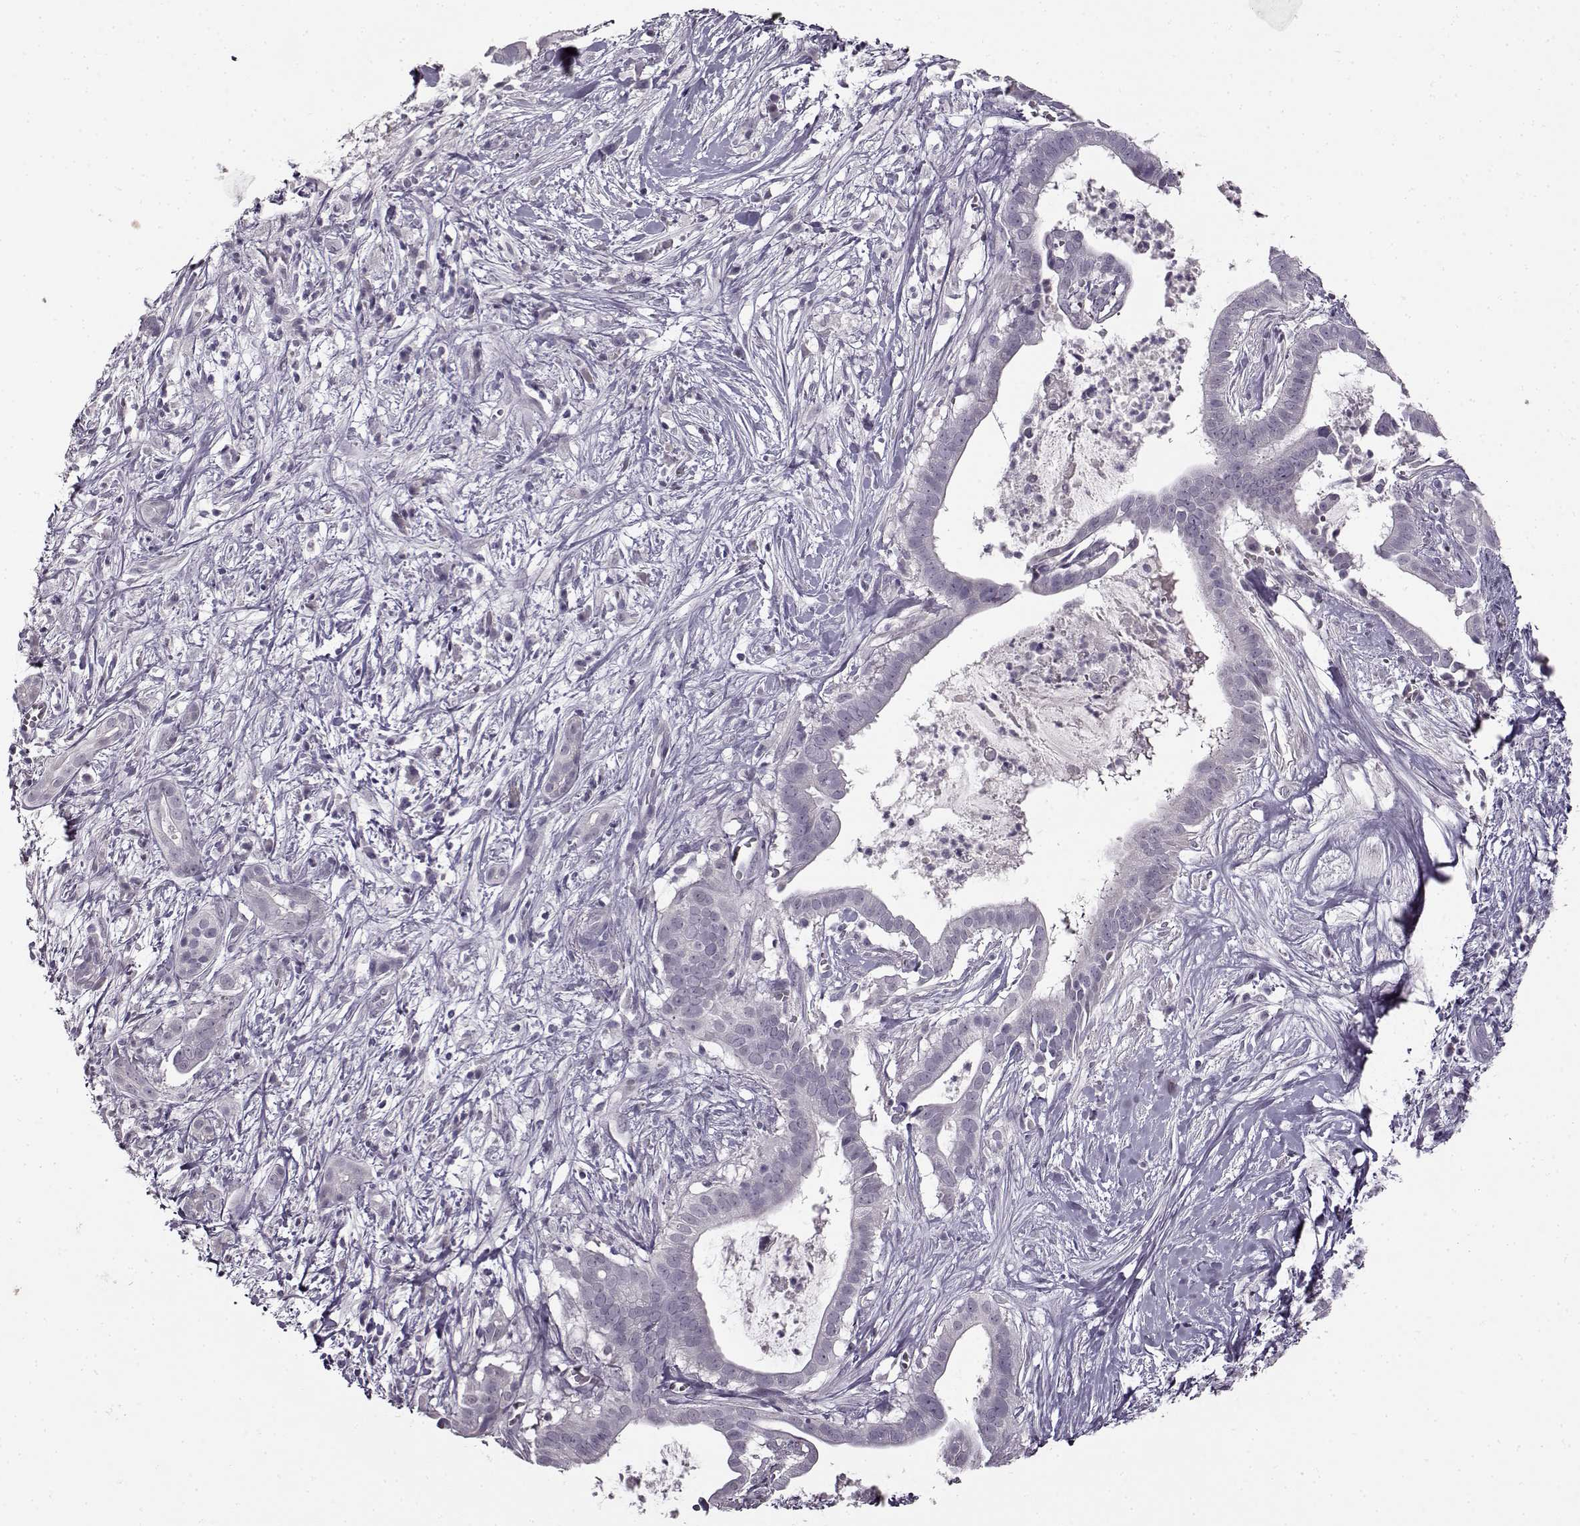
{"staining": {"intensity": "negative", "quantity": "none", "location": "none"}, "tissue": "pancreatic cancer", "cell_type": "Tumor cells", "image_type": "cancer", "snomed": [{"axis": "morphology", "description": "Adenocarcinoma, NOS"}, {"axis": "topography", "description": "Pancreas"}], "caption": "Immunohistochemical staining of human pancreatic adenocarcinoma displays no significant expression in tumor cells. Brightfield microscopy of immunohistochemistry (IHC) stained with DAB (3,3'-diaminobenzidine) (brown) and hematoxylin (blue), captured at high magnification.", "gene": "FSHB", "patient": {"sex": "male", "age": 61}}